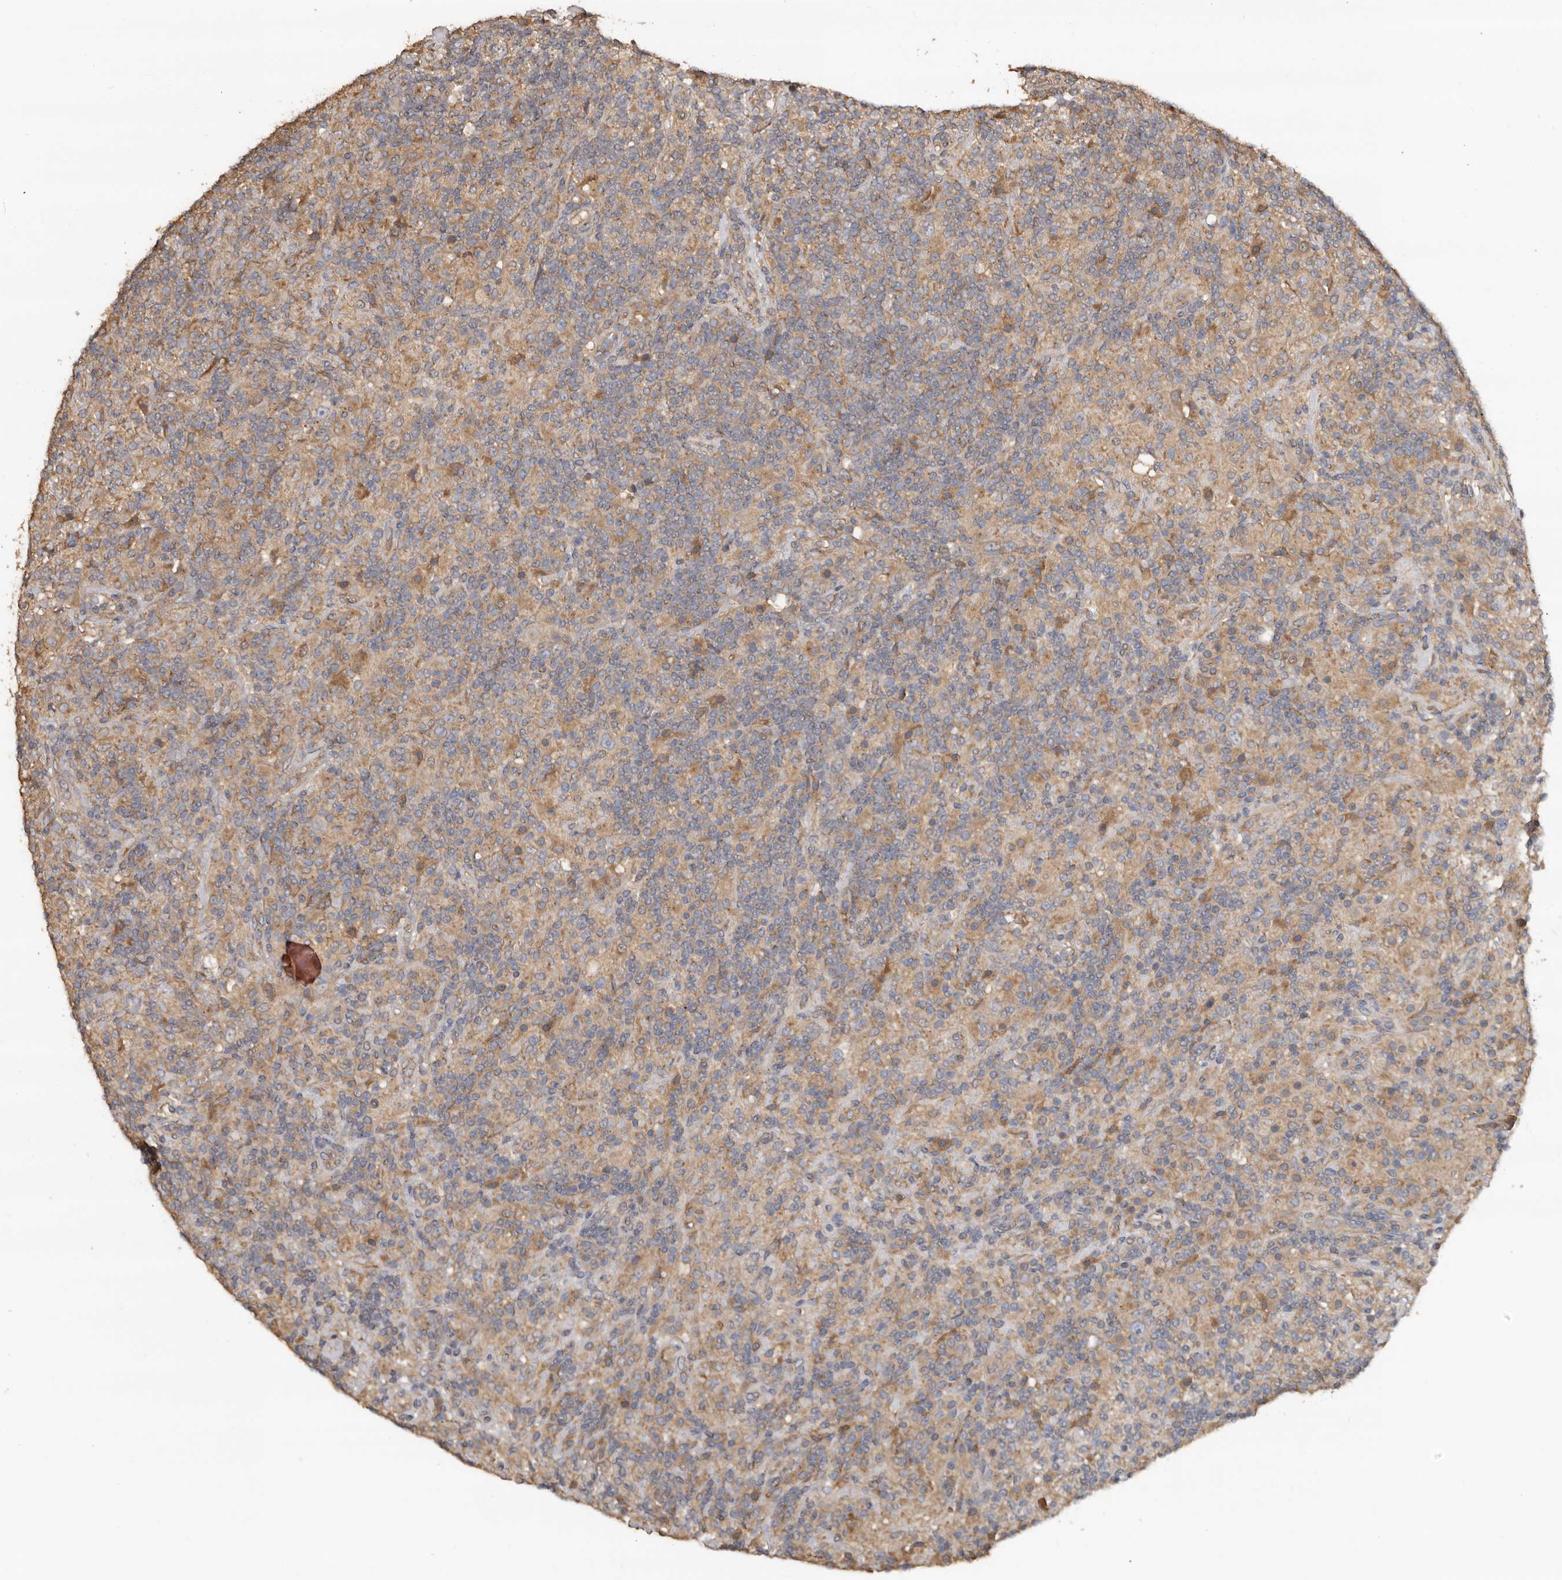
{"staining": {"intensity": "weak", "quantity": "<25%", "location": "cytoplasmic/membranous"}, "tissue": "lymphoma", "cell_type": "Tumor cells", "image_type": "cancer", "snomed": [{"axis": "morphology", "description": "Hodgkin's disease, NOS"}, {"axis": "topography", "description": "Lymph node"}], "caption": "Immunohistochemical staining of lymphoma reveals no significant expression in tumor cells.", "gene": "FLCN", "patient": {"sex": "male", "age": 70}}